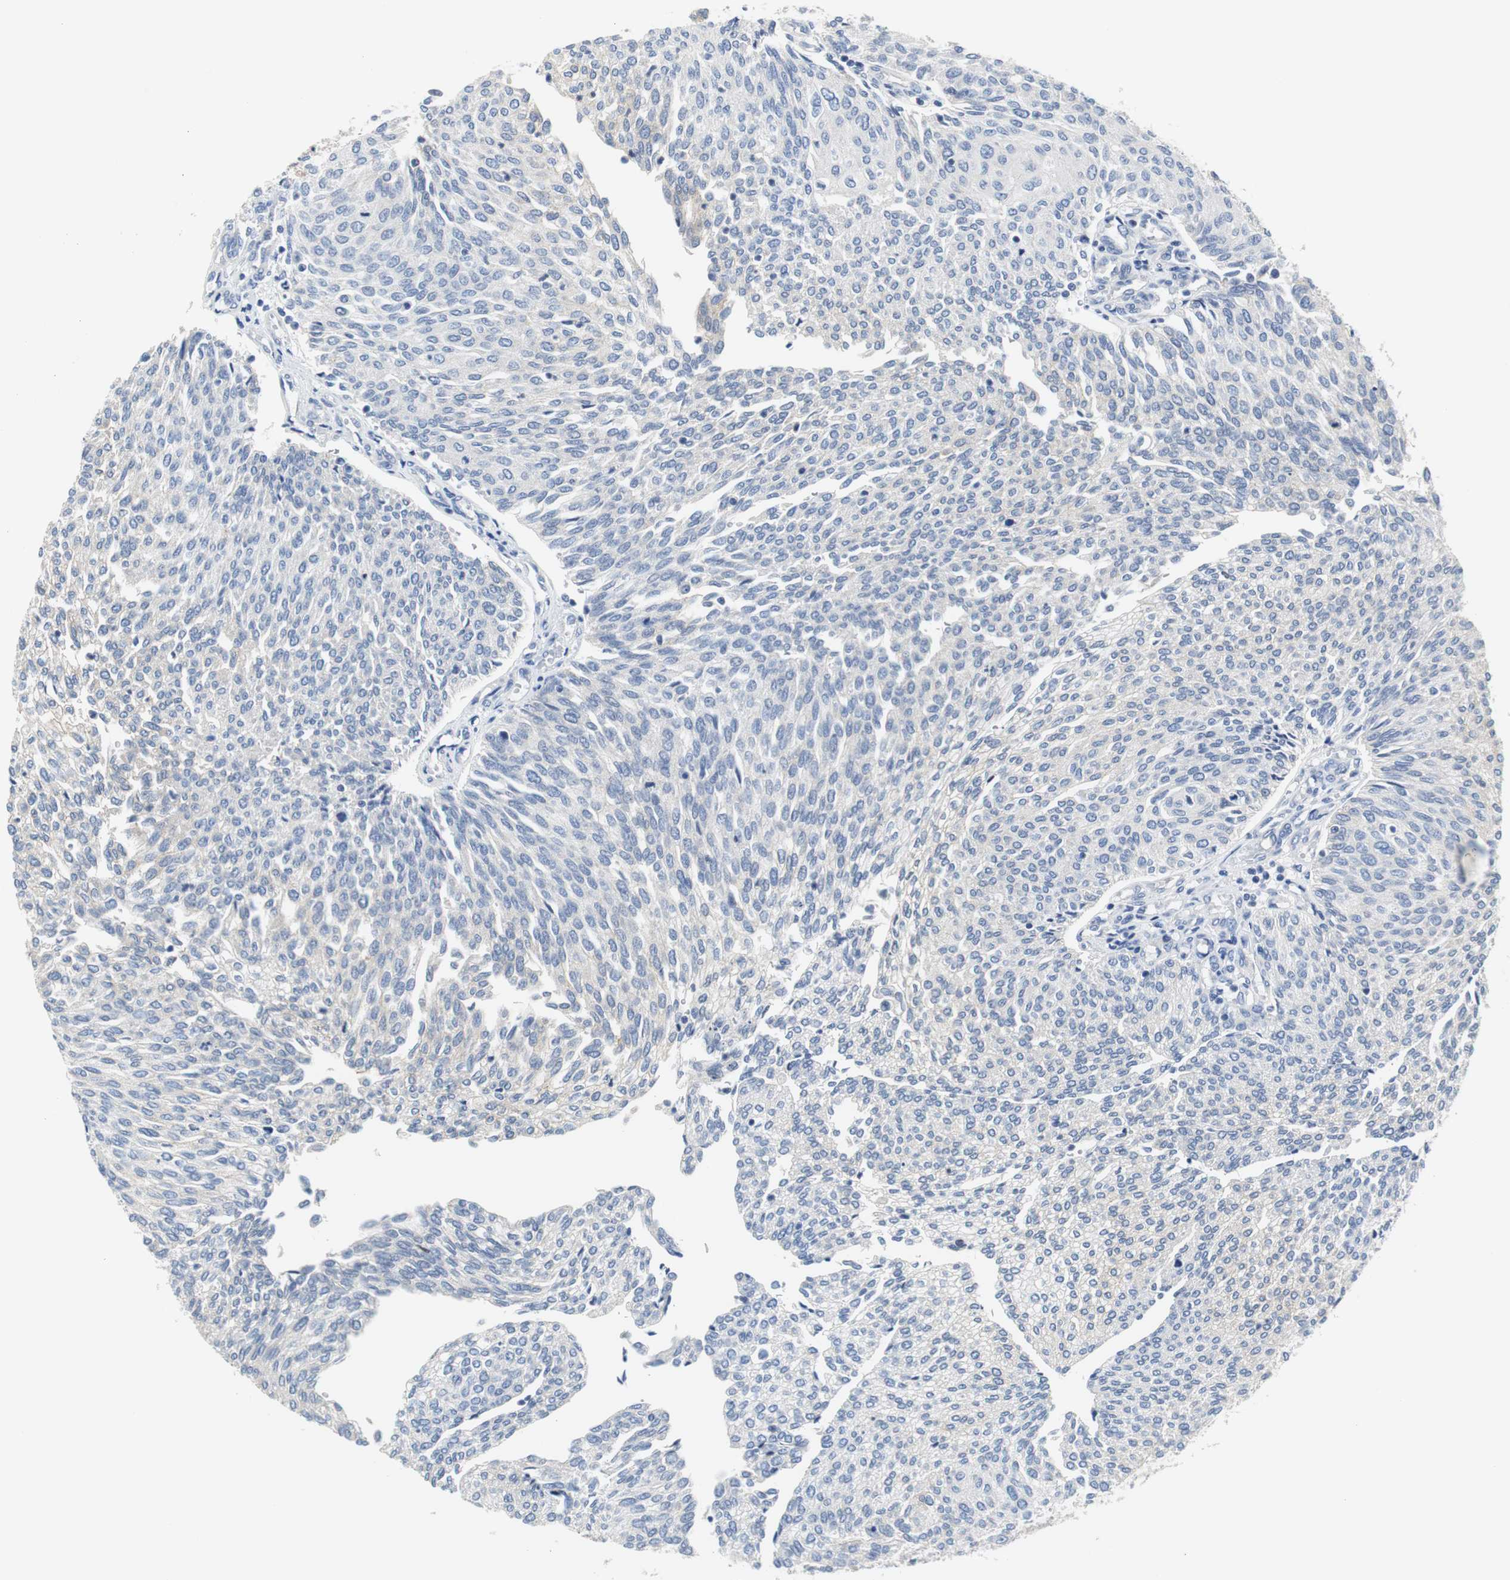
{"staining": {"intensity": "weak", "quantity": "<25%", "location": "cytoplasmic/membranous"}, "tissue": "urothelial cancer", "cell_type": "Tumor cells", "image_type": "cancer", "snomed": [{"axis": "morphology", "description": "Urothelial carcinoma, Low grade"}, {"axis": "topography", "description": "Urinary bladder"}], "caption": "Immunohistochemistry (IHC) of human urothelial cancer demonstrates no expression in tumor cells.", "gene": "PCK1", "patient": {"sex": "female", "age": 79}}